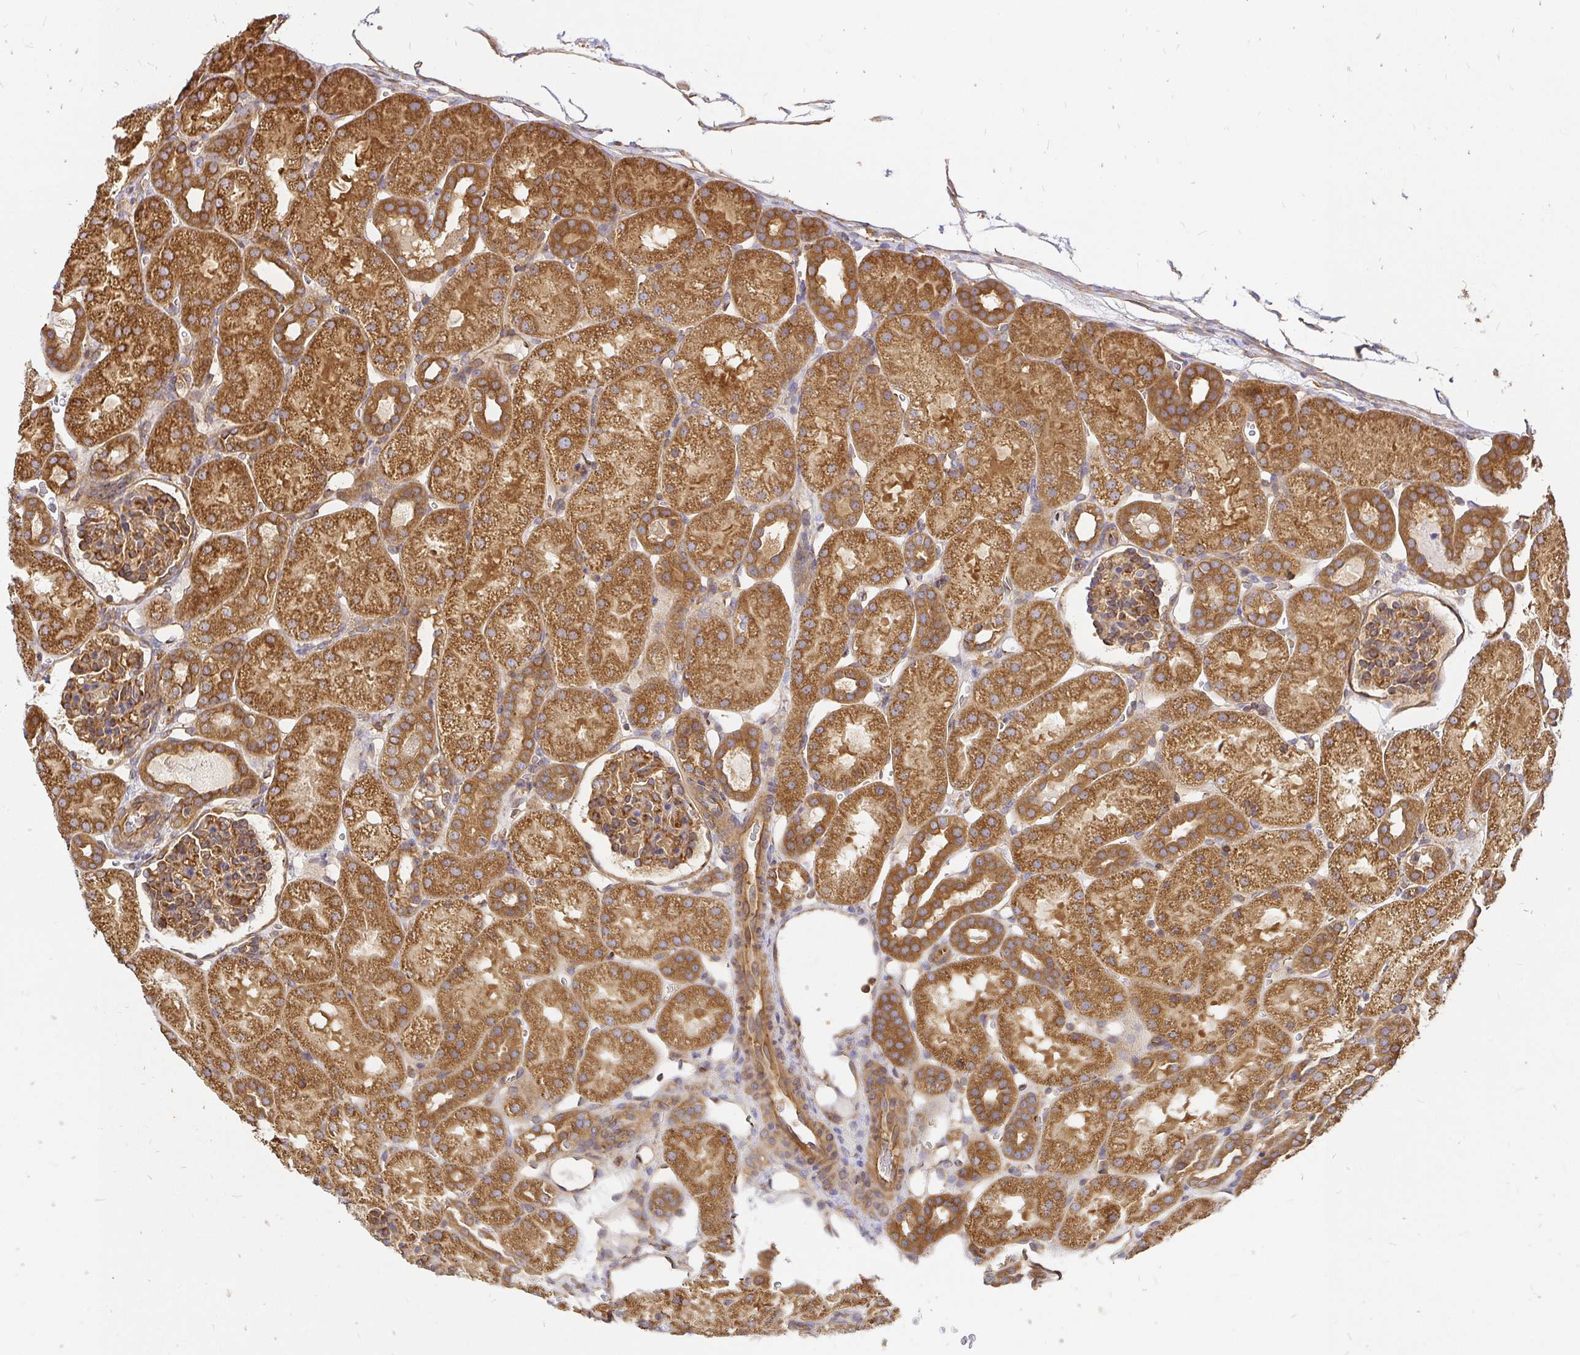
{"staining": {"intensity": "moderate", "quantity": ">75%", "location": "cytoplasmic/membranous"}, "tissue": "kidney", "cell_type": "Cells in glomeruli", "image_type": "normal", "snomed": [{"axis": "morphology", "description": "Normal tissue, NOS"}, {"axis": "topography", "description": "Kidney"}], "caption": "Cells in glomeruli show medium levels of moderate cytoplasmic/membranous staining in approximately >75% of cells in benign kidney.", "gene": "KIF5B", "patient": {"sex": "male", "age": 2}}